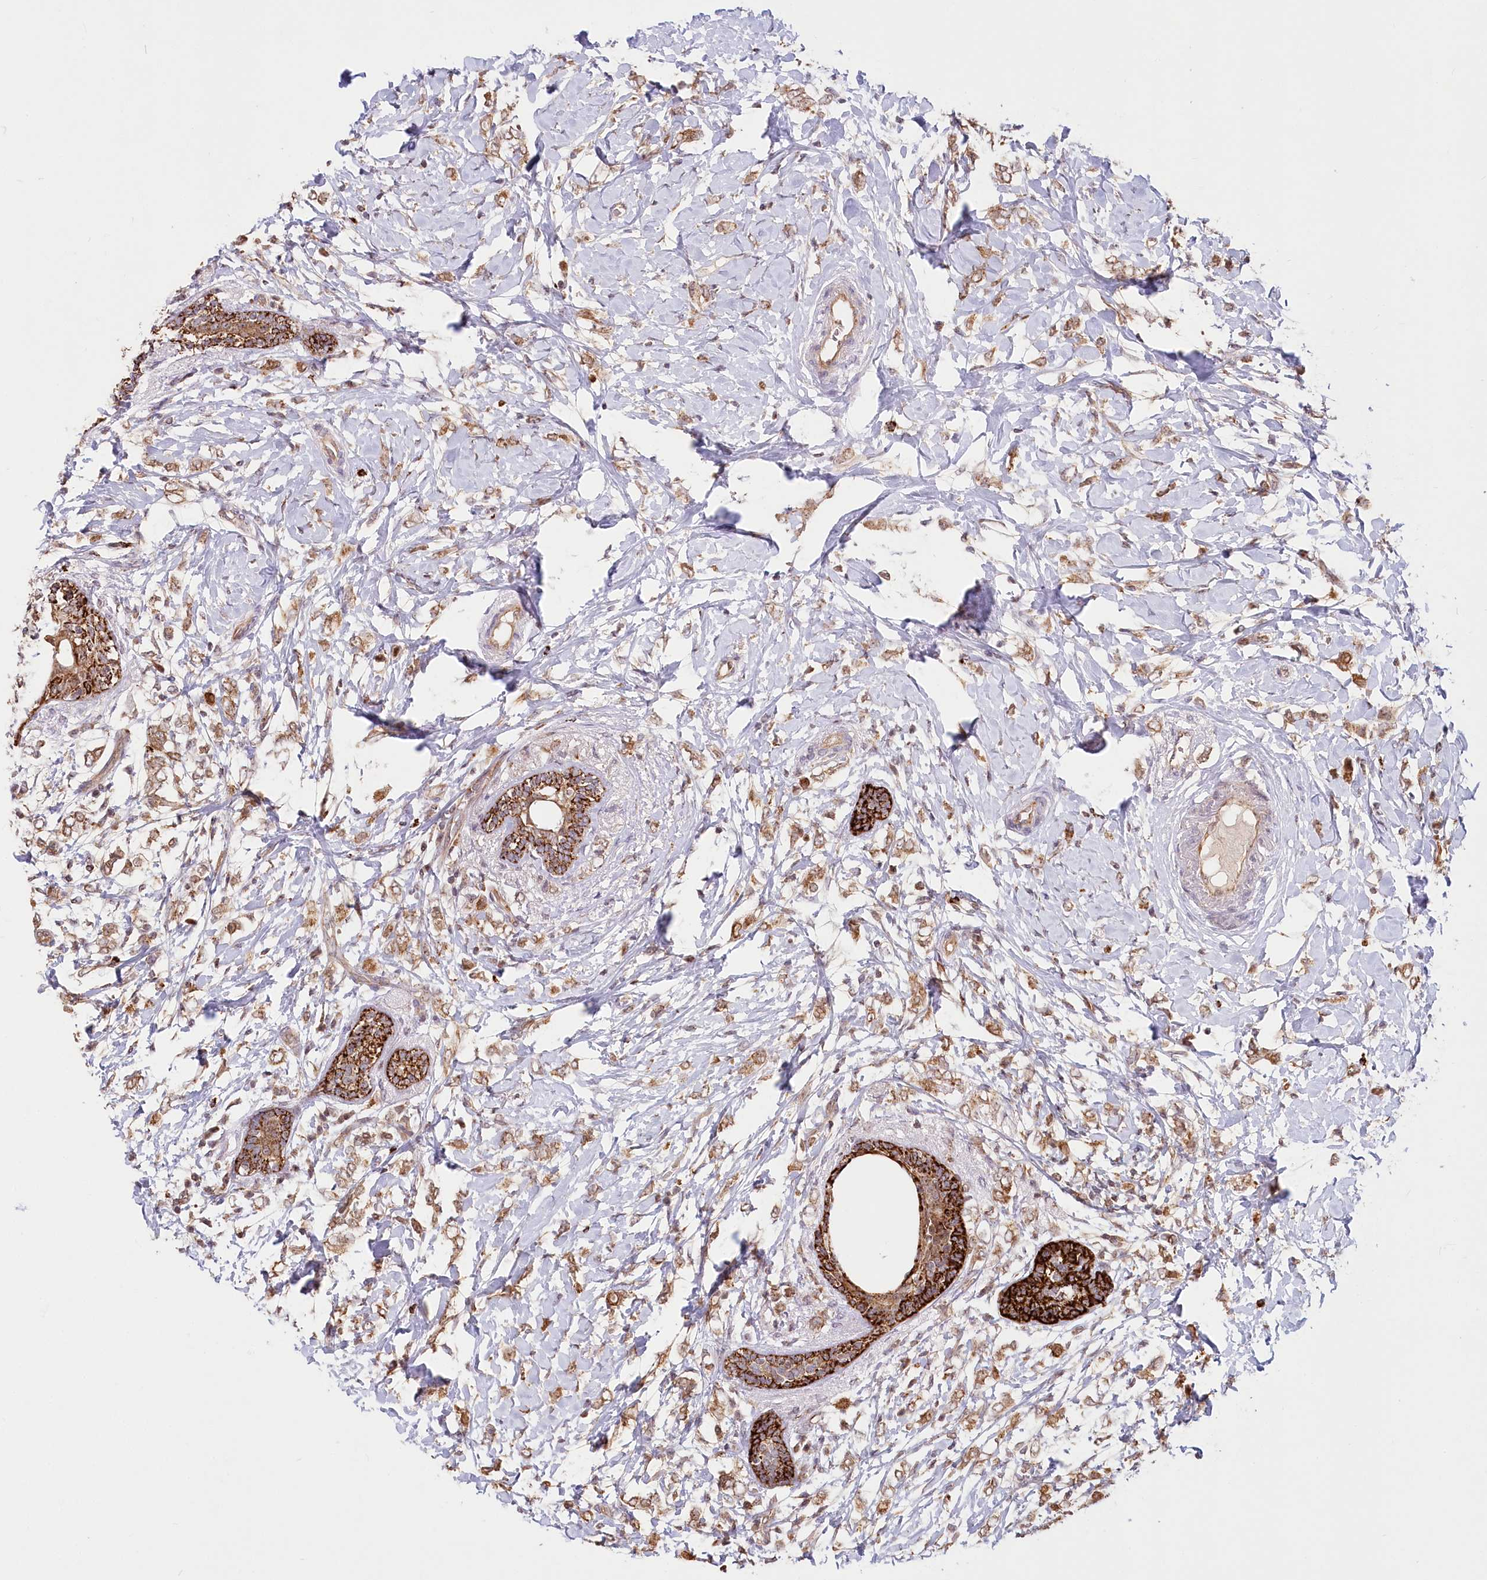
{"staining": {"intensity": "moderate", "quantity": ">75%", "location": "cytoplasmic/membranous"}, "tissue": "breast cancer", "cell_type": "Tumor cells", "image_type": "cancer", "snomed": [{"axis": "morphology", "description": "Normal tissue, NOS"}, {"axis": "morphology", "description": "Lobular carcinoma"}, {"axis": "topography", "description": "Breast"}], "caption": "There is medium levels of moderate cytoplasmic/membranous expression in tumor cells of breast cancer, as demonstrated by immunohistochemical staining (brown color).", "gene": "RTN4IP1", "patient": {"sex": "female", "age": 47}}